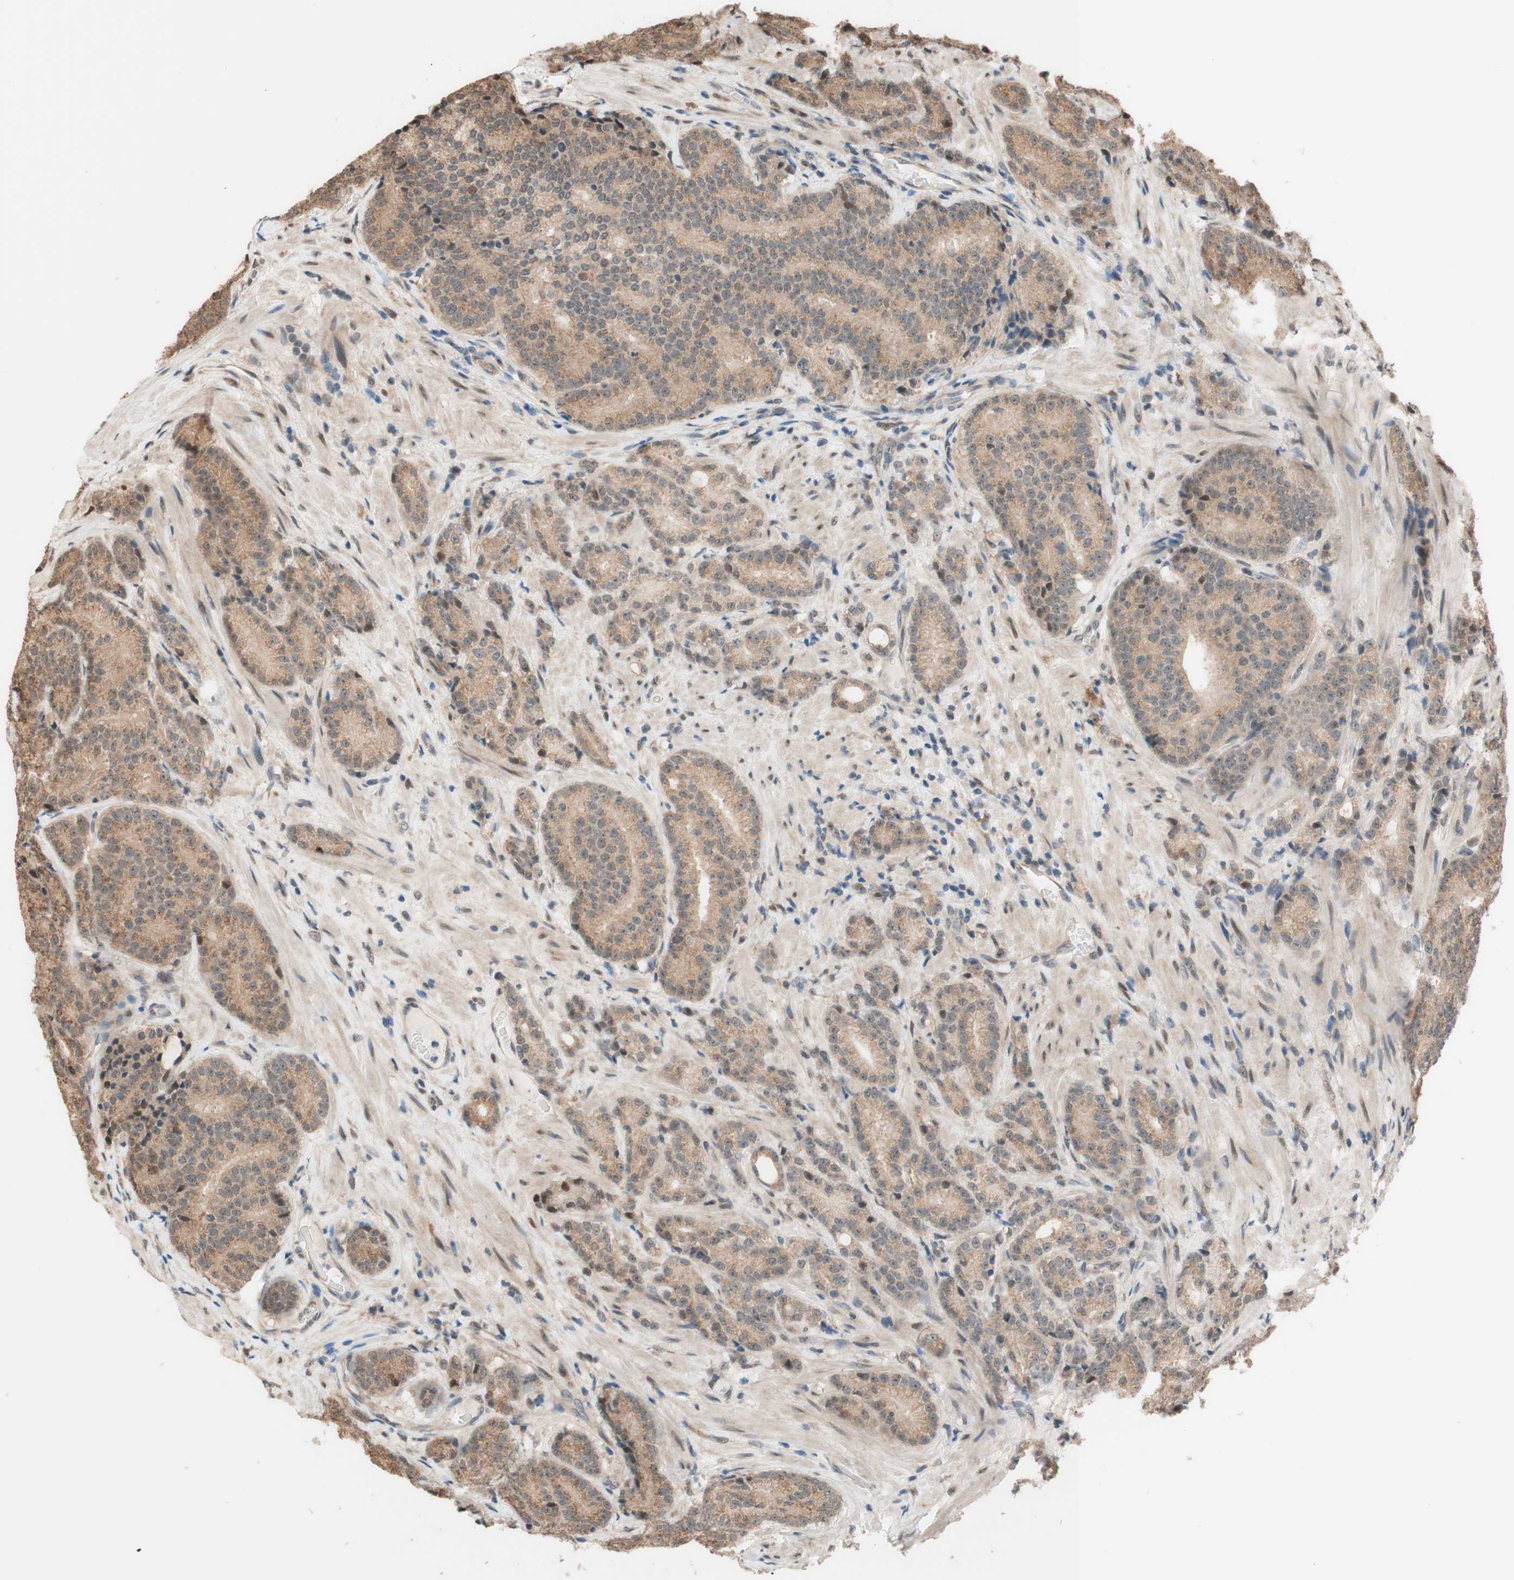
{"staining": {"intensity": "weak", "quantity": ">75%", "location": "cytoplasmic/membranous"}, "tissue": "prostate cancer", "cell_type": "Tumor cells", "image_type": "cancer", "snomed": [{"axis": "morphology", "description": "Adenocarcinoma, High grade"}, {"axis": "topography", "description": "Prostate"}], "caption": "Protein analysis of prostate cancer tissue displays weak cytoplasmic/membranous positivity in about >75% of tumor cells.", "gene": "CCNC", "patient": {"sex": "male", "age": 61}}